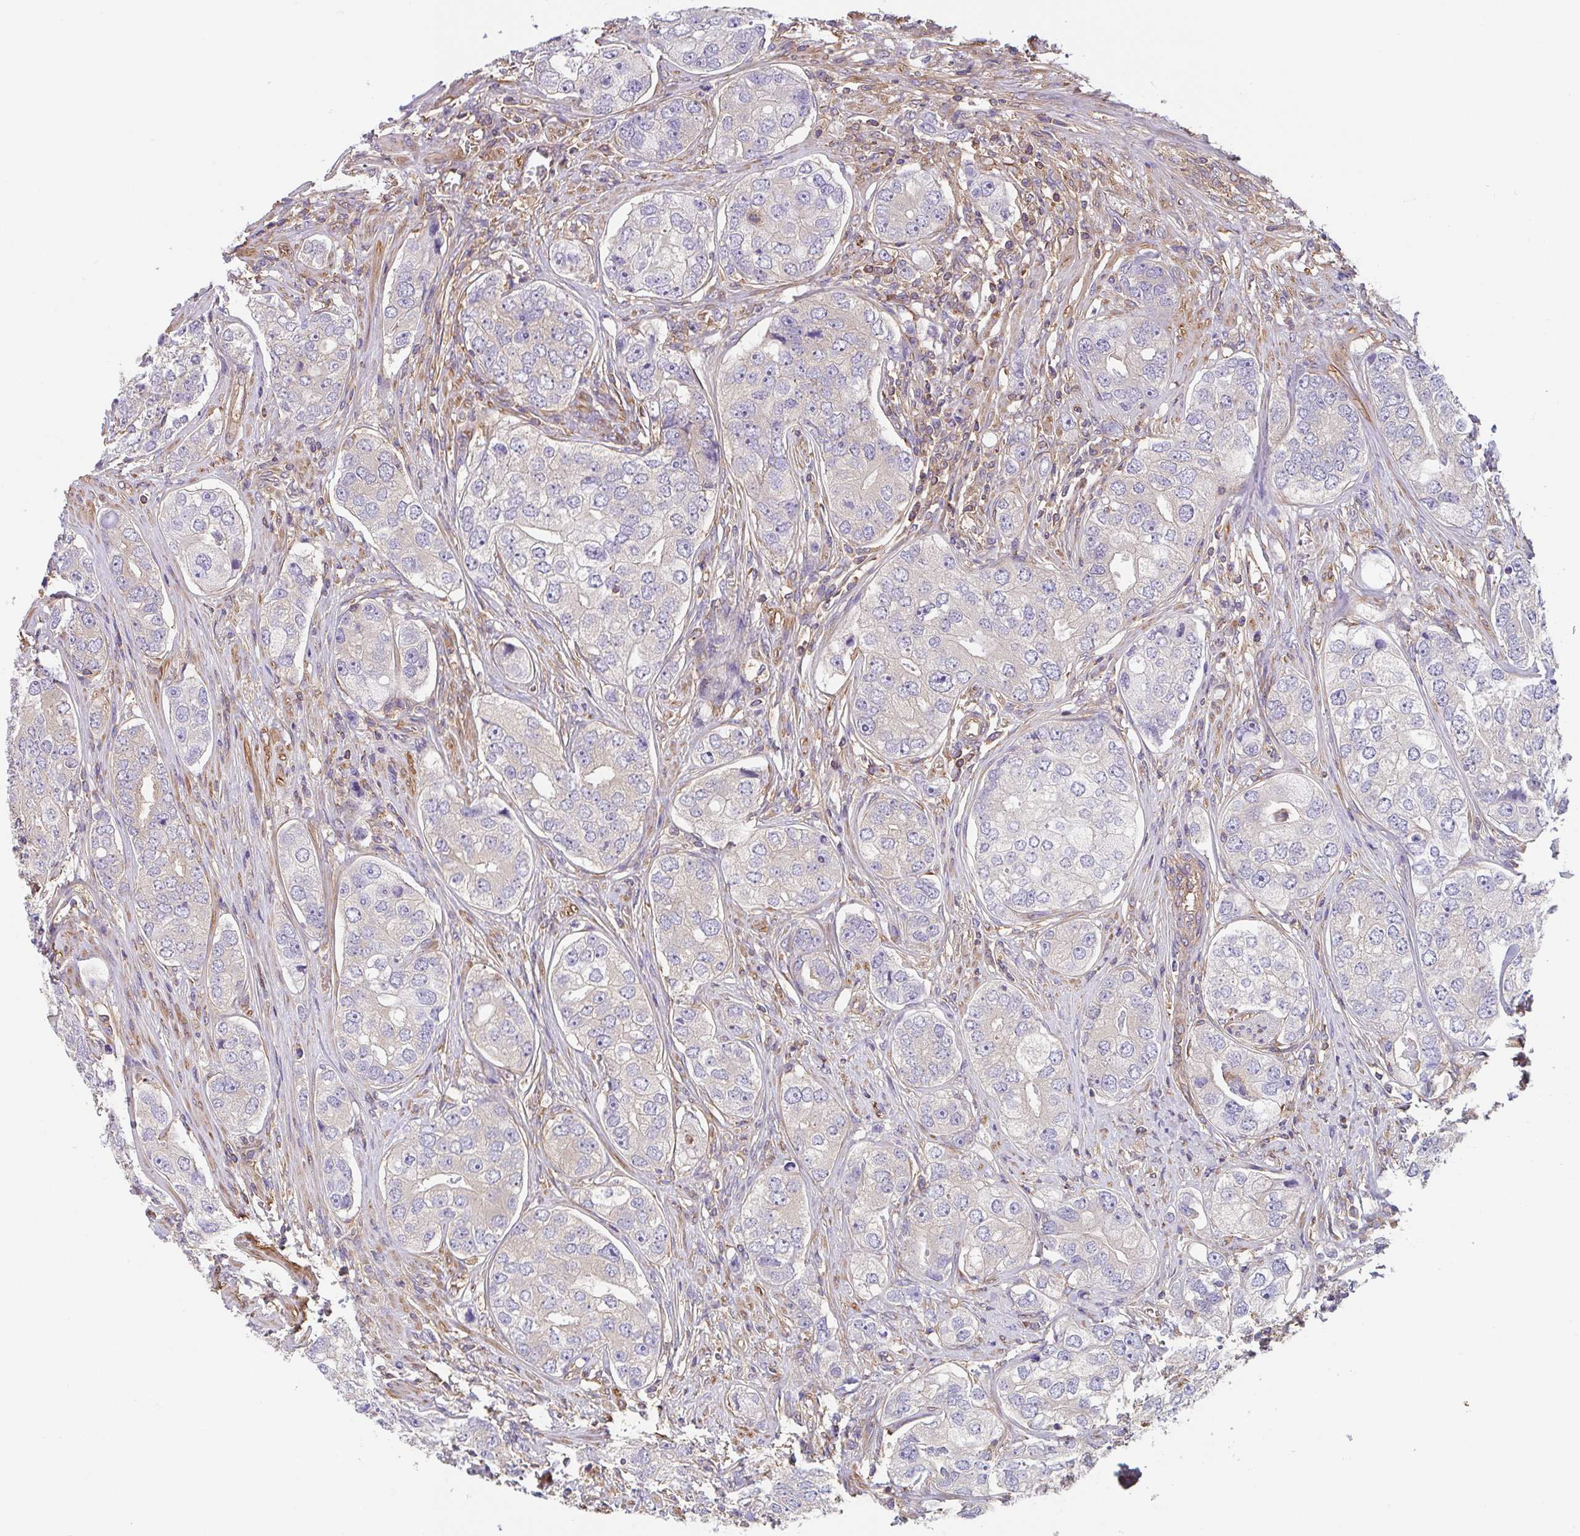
{"staining": {"intensity": "negative", "quantity": "none", "location": "none"}, "tissue": "prostate cancer", "cell_type": "Tumor cells", "image_type": "cancer", "snomed": [{"axis": "morphology", "description": "Adenocarcinoma, High grade"}, {"axis": "topography", "description": "Prostate"}], "caption": "Immunohistochemistry (IHC) photomicrograph of human prostate cancer (adenocarcinoma (high-grade)) stained for a protein (brown), which exhibits no expression in tumor cells.", "gene": "TMEM229A", "patient": {"sex": "male", "age": 60}}